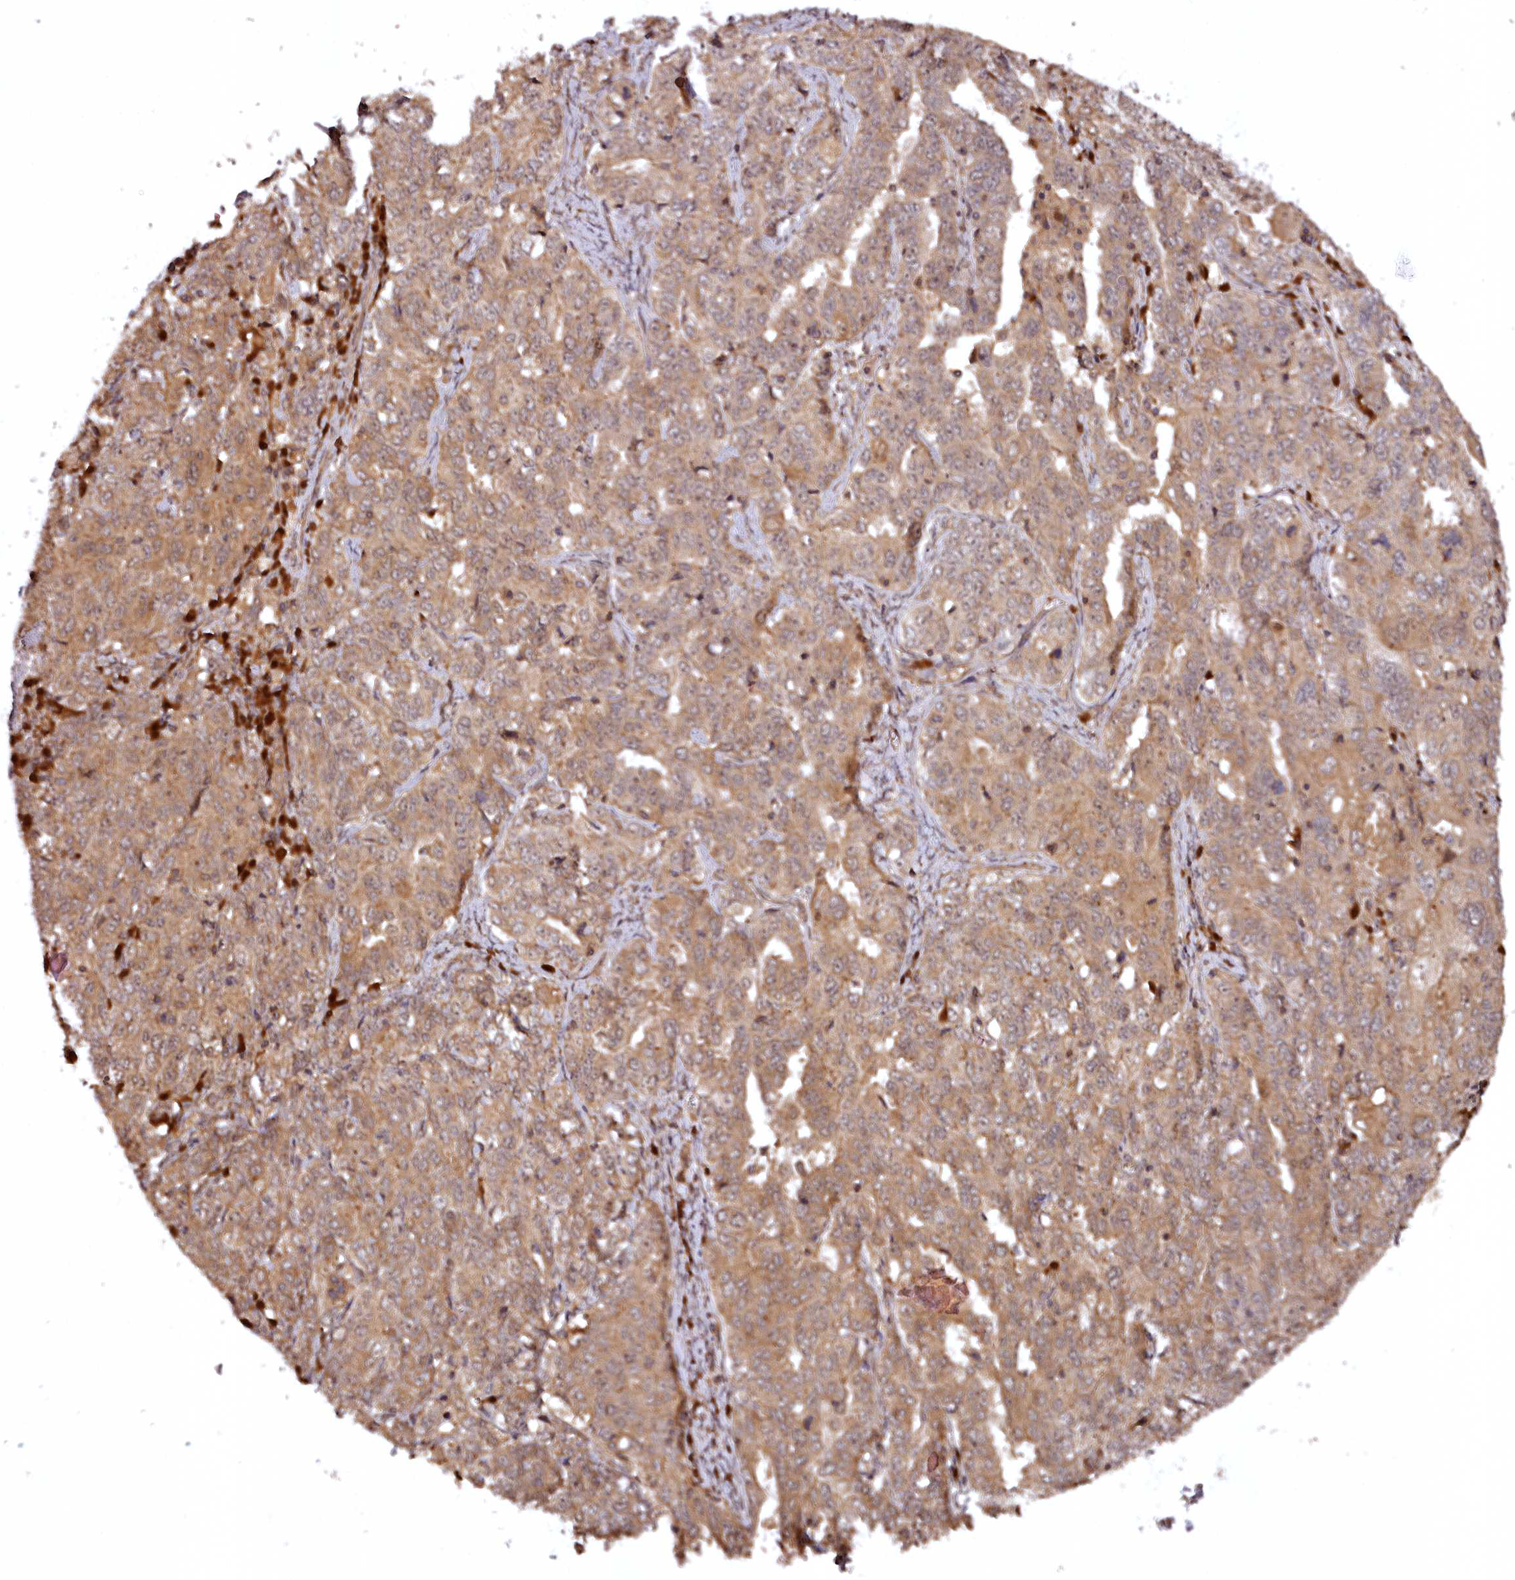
{"staining": {"intensity": "moderate", "quantity": ">75%", "location": "cytoplasmic/membranous"}, "tissue": "ovarian cancer", "cell_type": "Tumor cells", "image_type": "cancer", "snomed": [{"axis": "morphology", "description": "Carcinoma, endometroid"}, {"axis": "topography", "description": "Ovary"}], "caption": "An IHC histopathology image of tumor tissue is shown. Protein staining in brown shows moderate cytoplasmic/membranous positivity in ovarian cancer within tumor cells.", "gene": "TTC12", "patient": {"sex": "female", "age": 62}}